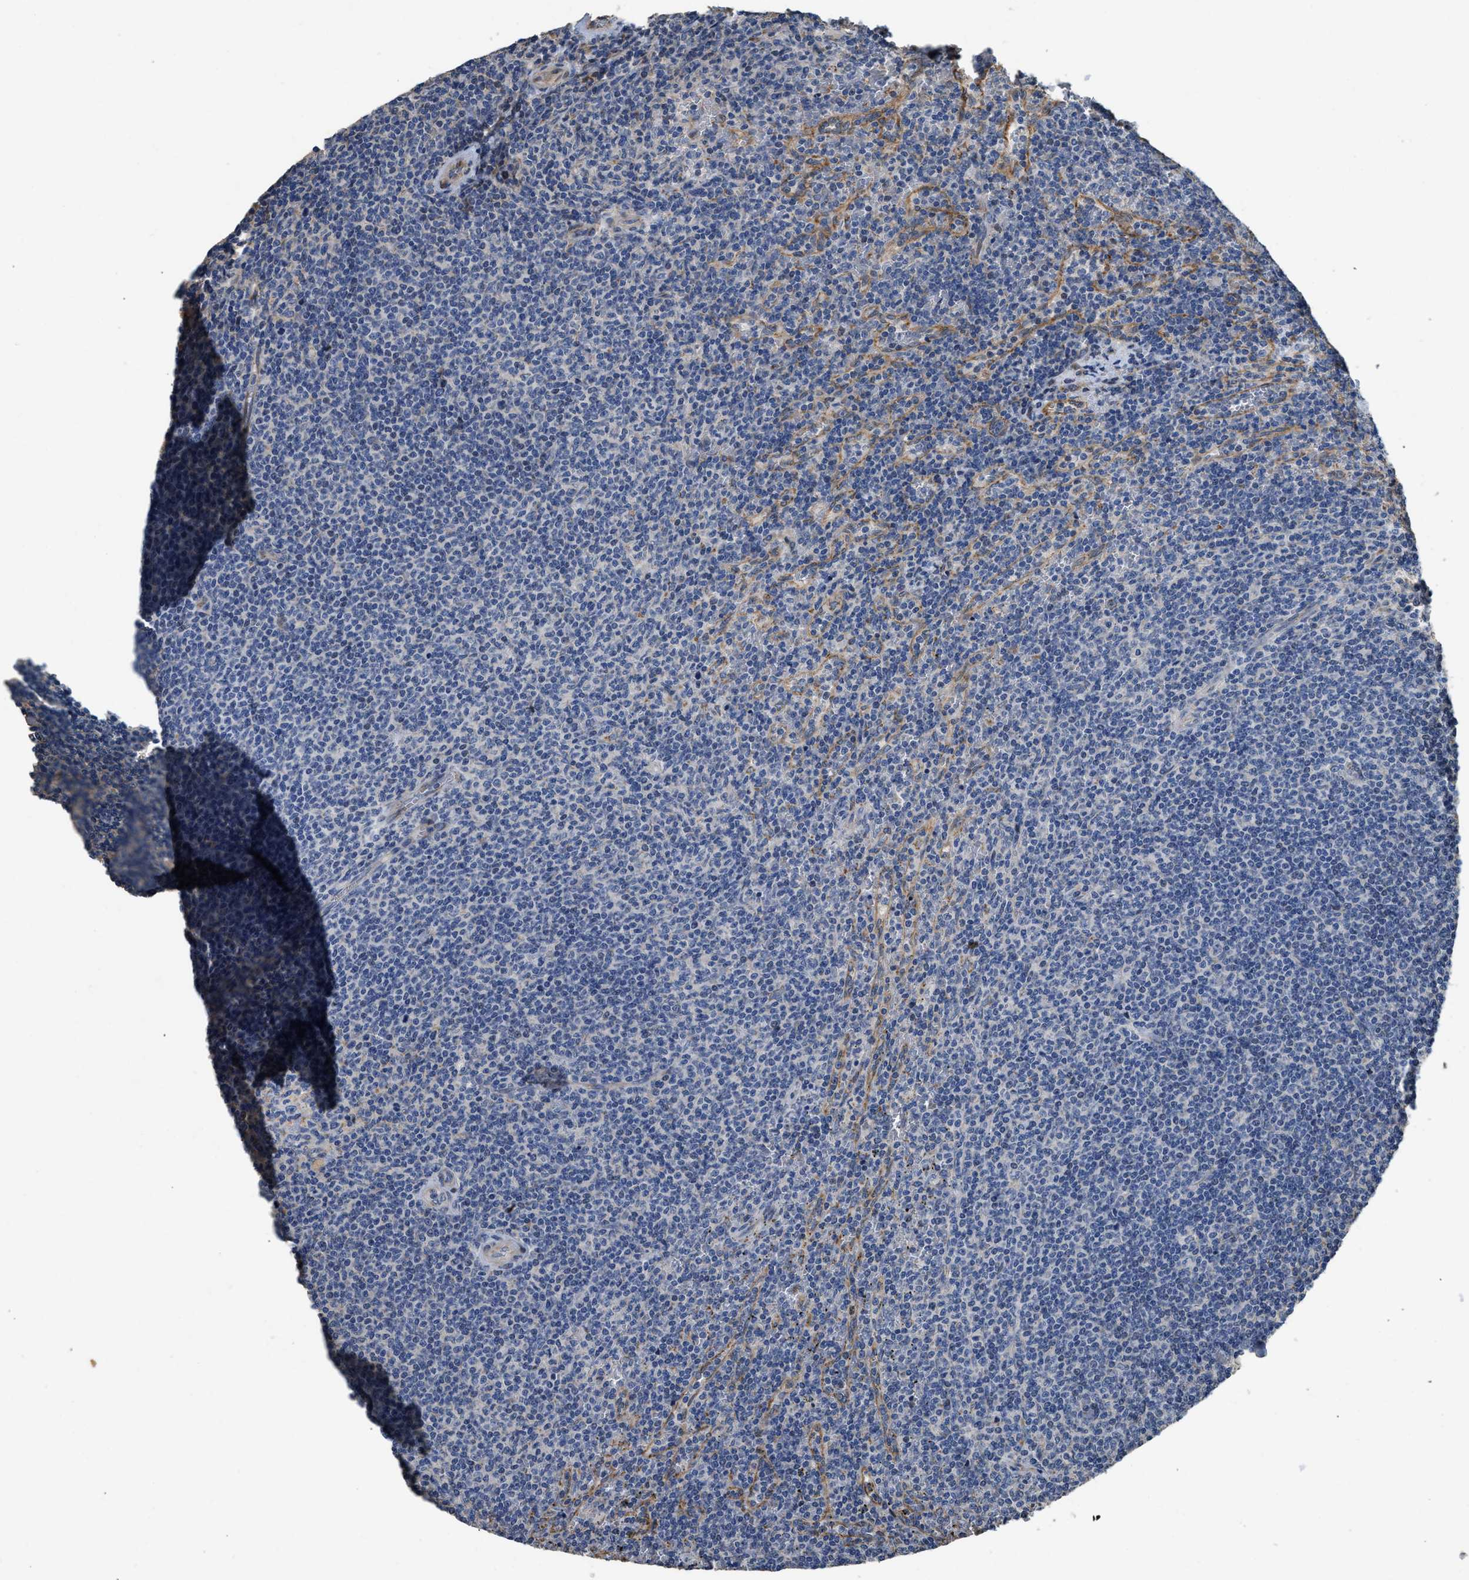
{"staining": {"intensity": "negative", "quantity": "none", "location": "none"}, "tissue": "lymphoma", "cell_type": "Tumor cells", "image_type": "cancer", "snomed": [{"axis": "morphology", "description": "Malignant lymphoma, non-Hodgkin's type, Low grade"}, {"axis": "topography", "description": "Spleen"}], "caption": "Human low-grade malignant lymphoma, non-Hodgkin's type stained for a protein using IHC exhibits no positivity in tumor cells.", "gene": "TMEM150A", "patient": {"sex": "female", "age": 50}}